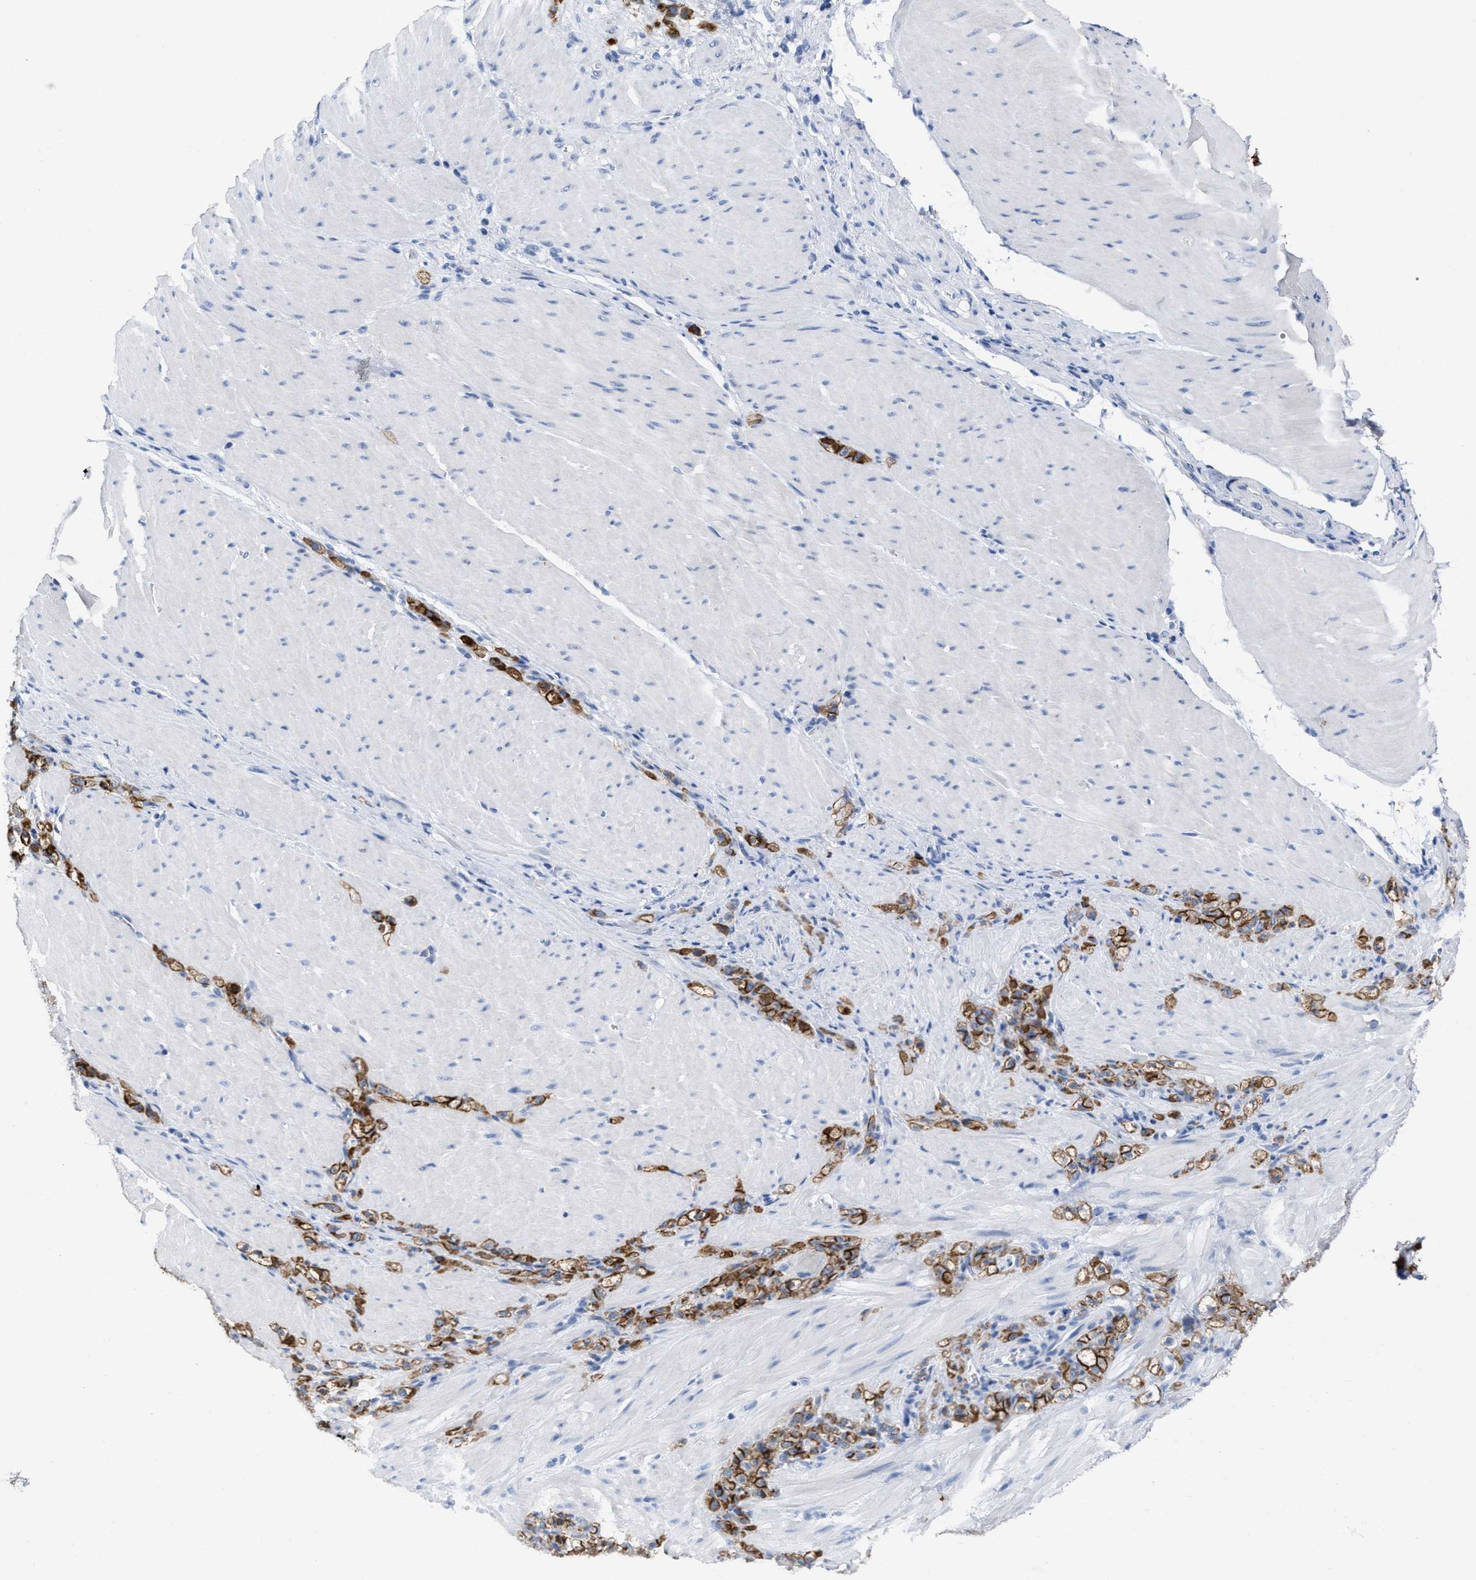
{"staining": {"intensity": "strong", "quantity": ">75%", "location": "cytoplasmic/membranous"}, "tissue": "stomach cancer", "cell_type": "Tumor cells", "image_type": "cancer", "snomed": [{"axis": "morphology", "description": "Normal tissue, NOS"}, {"axis": "morphology", "description": "Adenocarcinoma, NOS"}, {"axis": "topography", "description": "Stomach"}], "caption": "There is high levels of strong cytoplasmic/membranous staining in tumor cells of stomach cancer, as demonstrated by immunohistochemical staining (brown color).", "gene": "CEACAM5", "patient": {"sex": "male", "age": 82}}